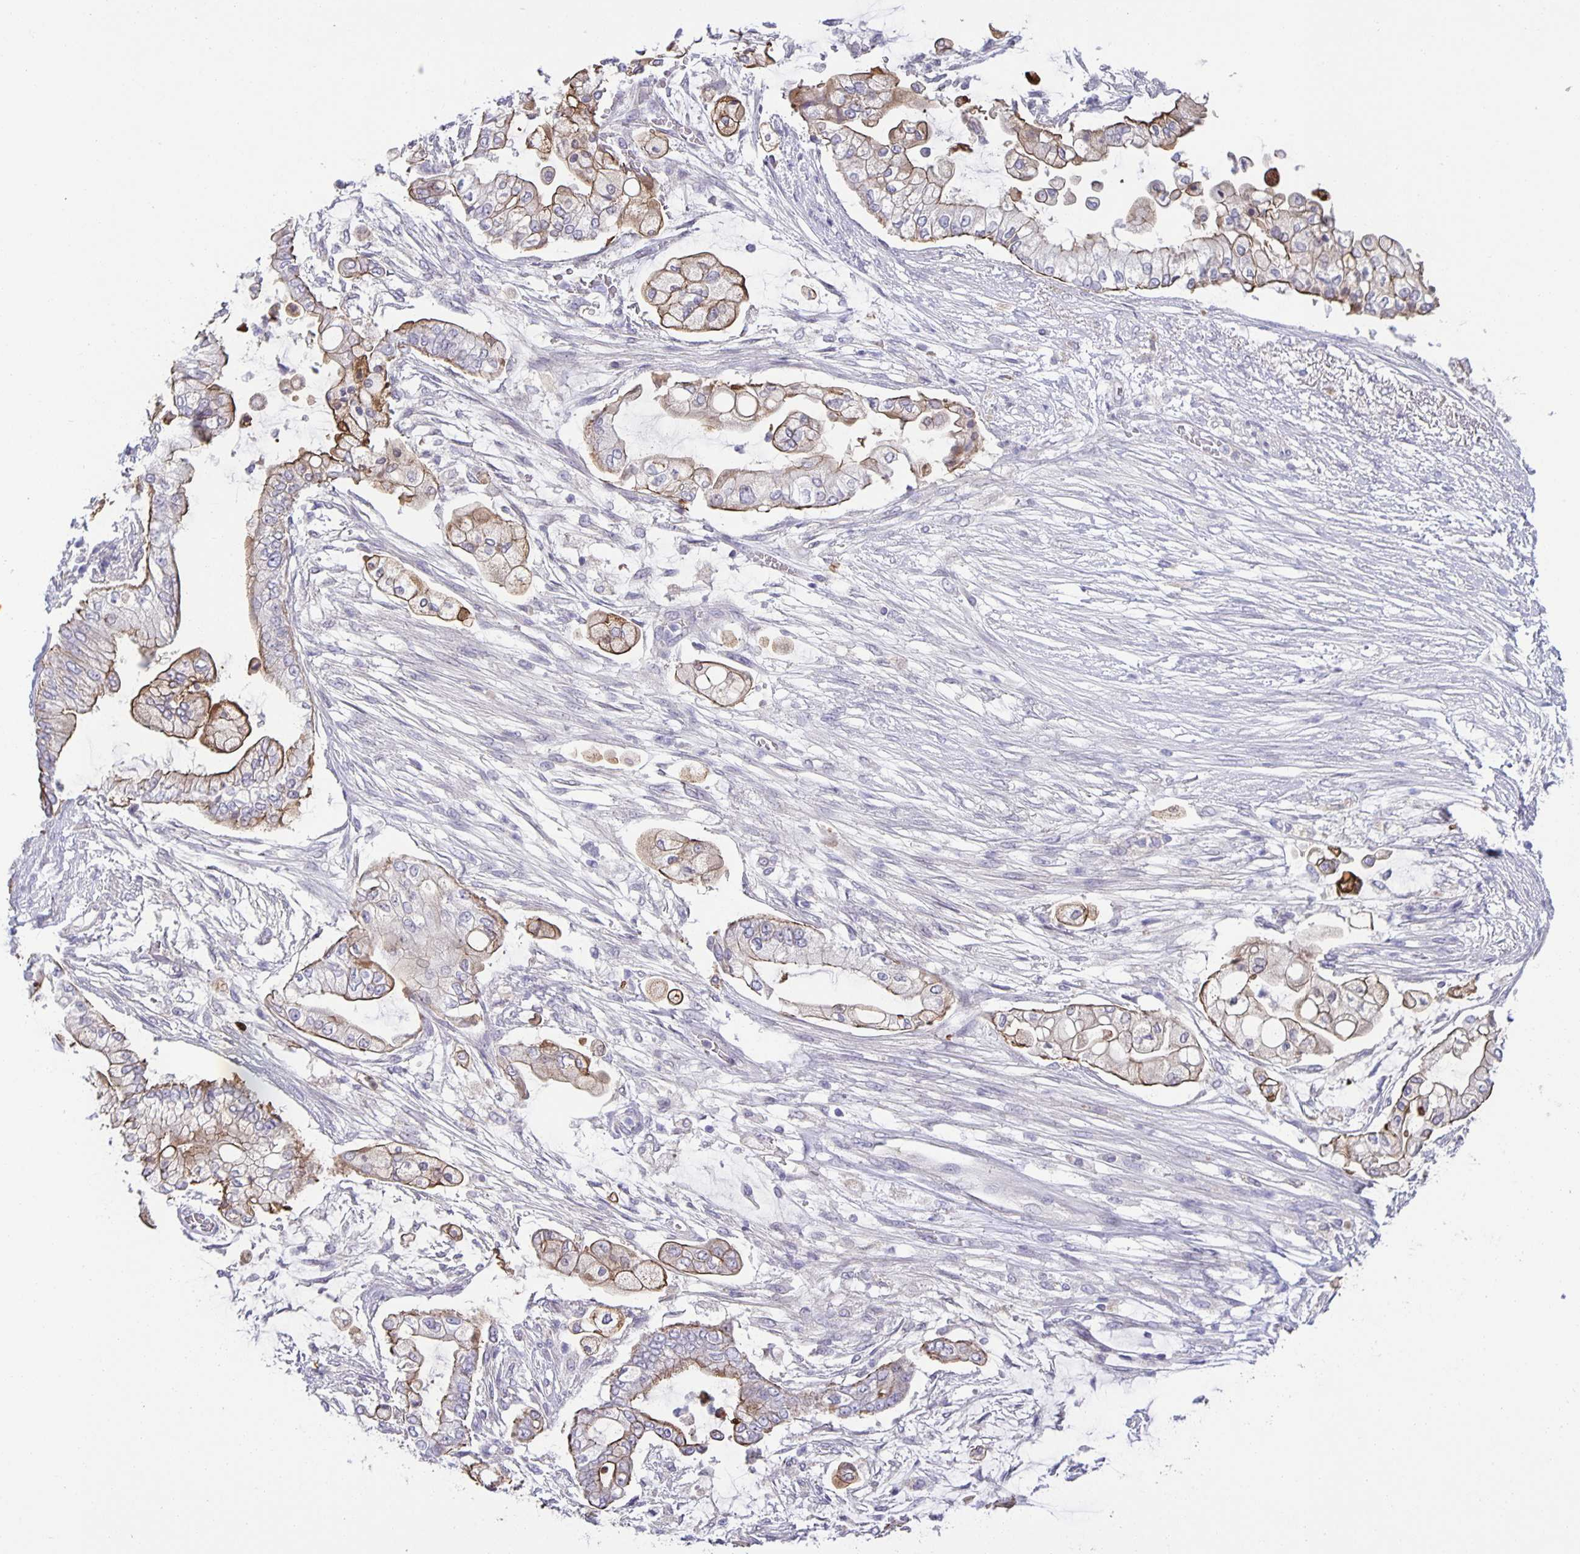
{"staining": {"intensity": "moderate", "quantity": ">75%", "location": "cytoplasmic/membranous"}, "tissue": "pancreatic cancer", "cell_type": "Tumor cells", "image_type": "cancer", "snomed": [{"axis": "morphology", "description": "Adenocarcinoma, NOS"}, {"axis": "topography", "description": "Pancreas"}], "caption": "This is a micrograph of immunohistochemistry staining of adenocarcinoma (pancreatic), which shows moderate positivity in the cytoplasmic/membranous of tumor cells.", "gene": "PTPN3", "patient": {"sex": "female", "age": 69}}